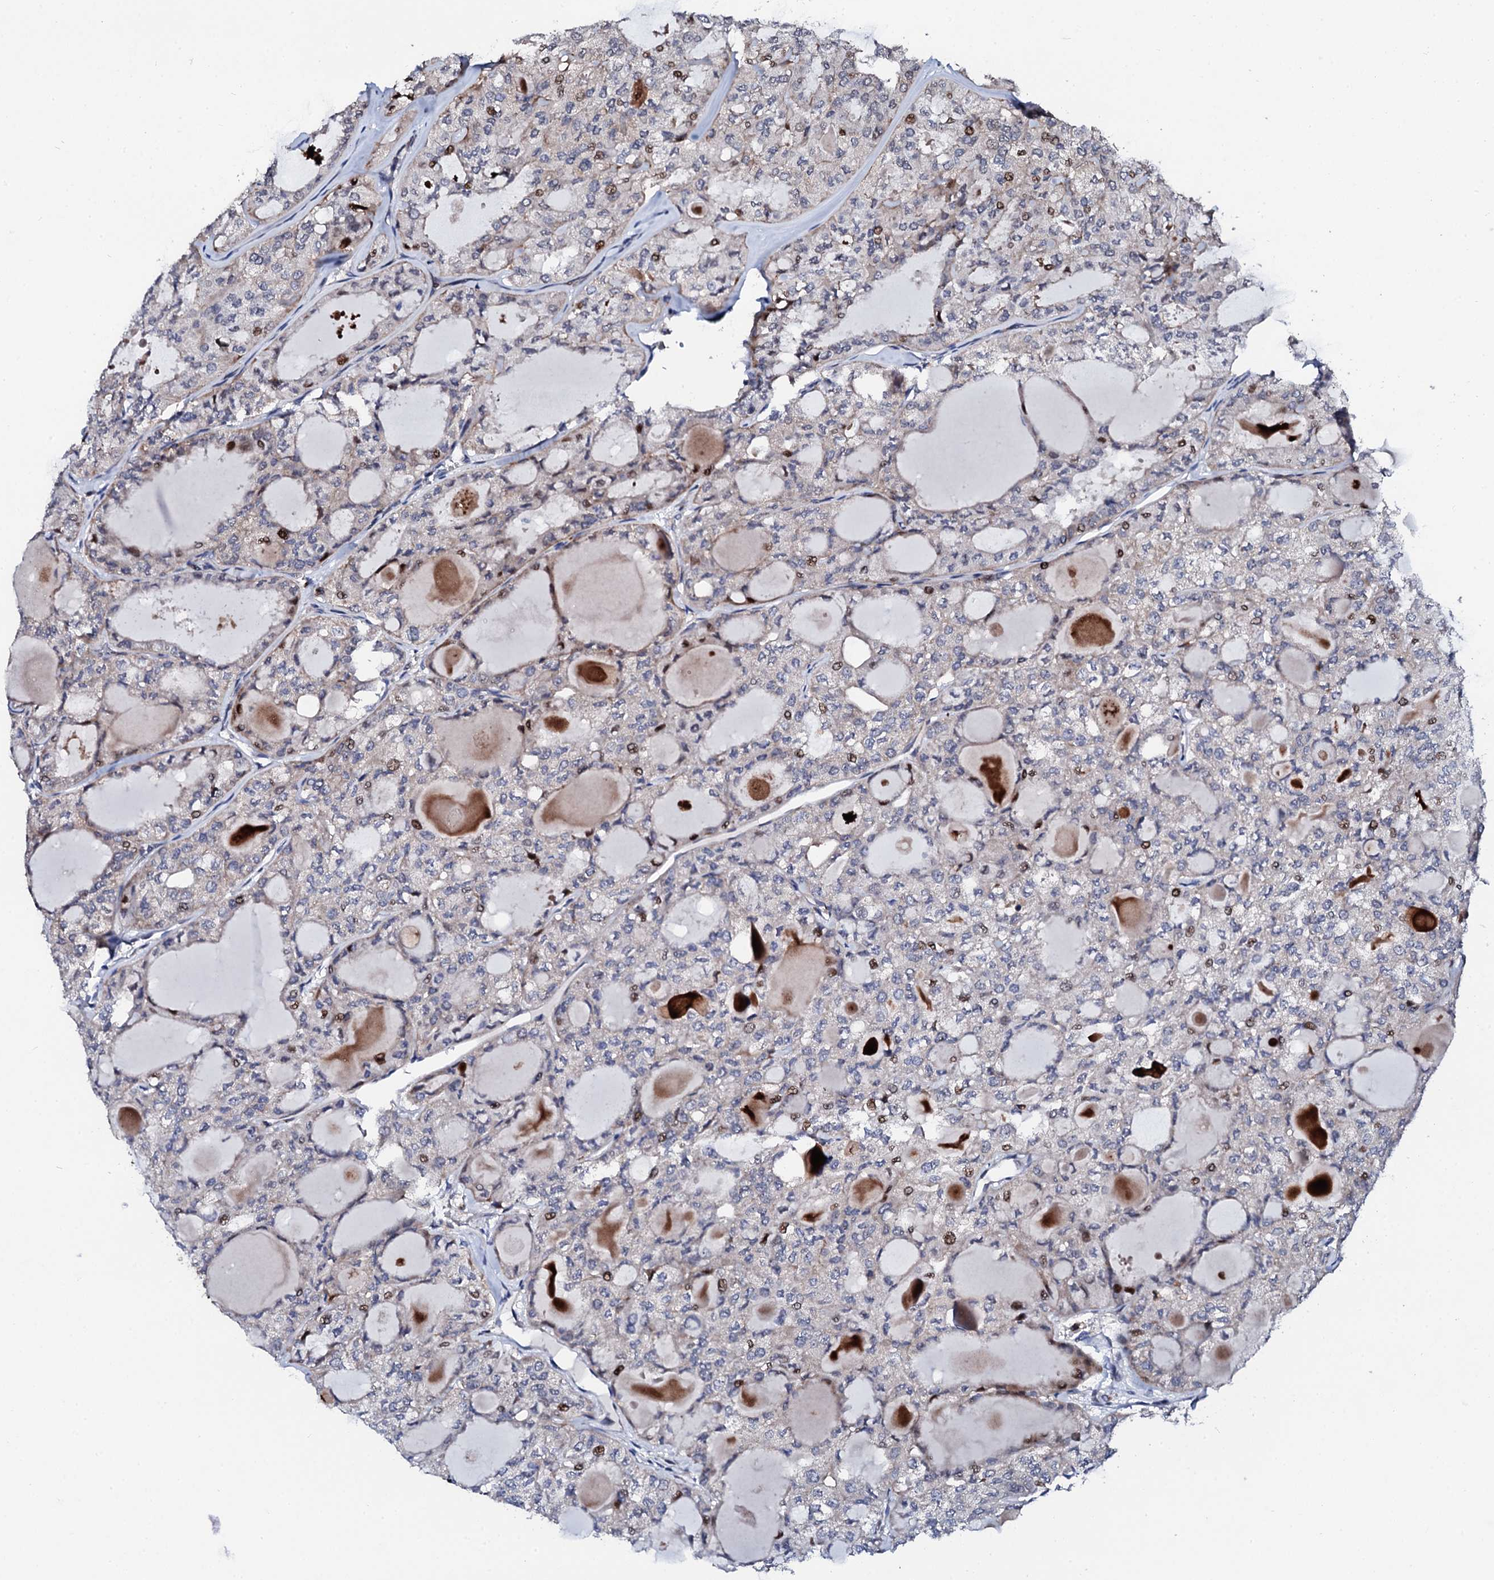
{"staining": {"intensity": "moderate", "quantity": "<25%", "location": "nuclear"}, "tissue": "thyroid cancer", "cell_type": "Tumor cells", "image_type": "cancer", "snomed": [{"axis": "morphology", "description": "Follicular adenoma carcinoma, NOS"}, {"axis": "topography", "description": "Thyroid gland"}], "caption": "High-magnification brightfield microscopy of follicular adenoma carcinoma (thyroid) stained with DAB (brown) and counterstained with hematoxylin (blue). tumor cells exhibit moderate nuclear expression is identified in about<25% of cells.", "gene": "TCIRG1", "patient": {"sex": "male", "age": 75}}